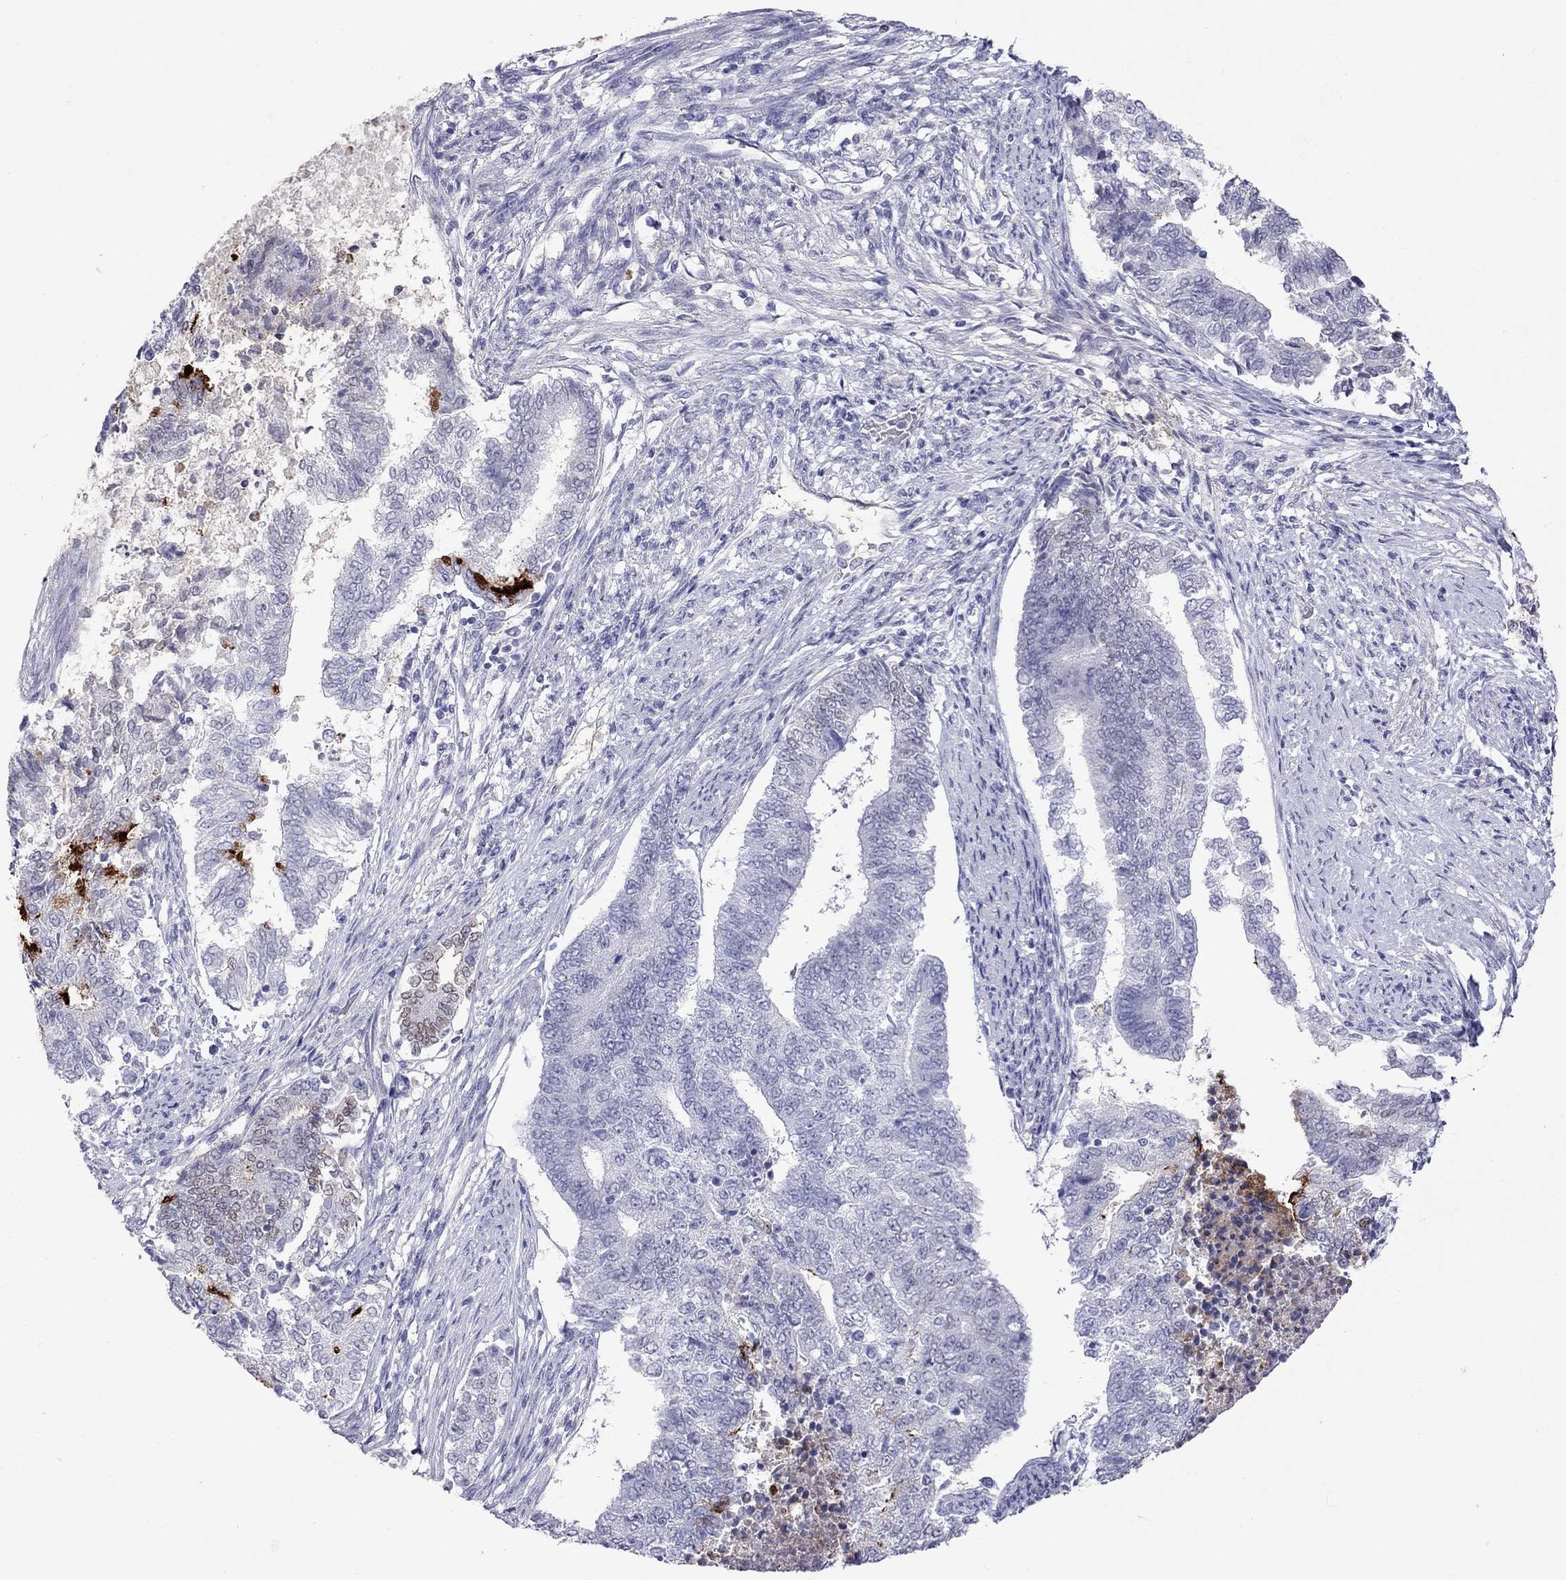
{"staining": {"intensity": "negative", "quantity": "none", "location": "none"}, "tissue": "endometrial cancer", "cell_type": "Tumor cells", "image_type": "cancer", "snomed": [{"axis": "morphology", "description": "Adenocarcinoma, NOS"}, {"axis": "topography", "description": "Endometrium"}], "caption": "Immunohistochemistry image of neoplastic tissue: human adenocarcinoma (endometrial) stained with DAB displays no significant protein expression in tumor cells. (Brightfield microscopy of DAB immunohistochemistry (IHC) at high magnification).", "gene": "MUC16", "patient": {"sex": "female", "age": 65}}